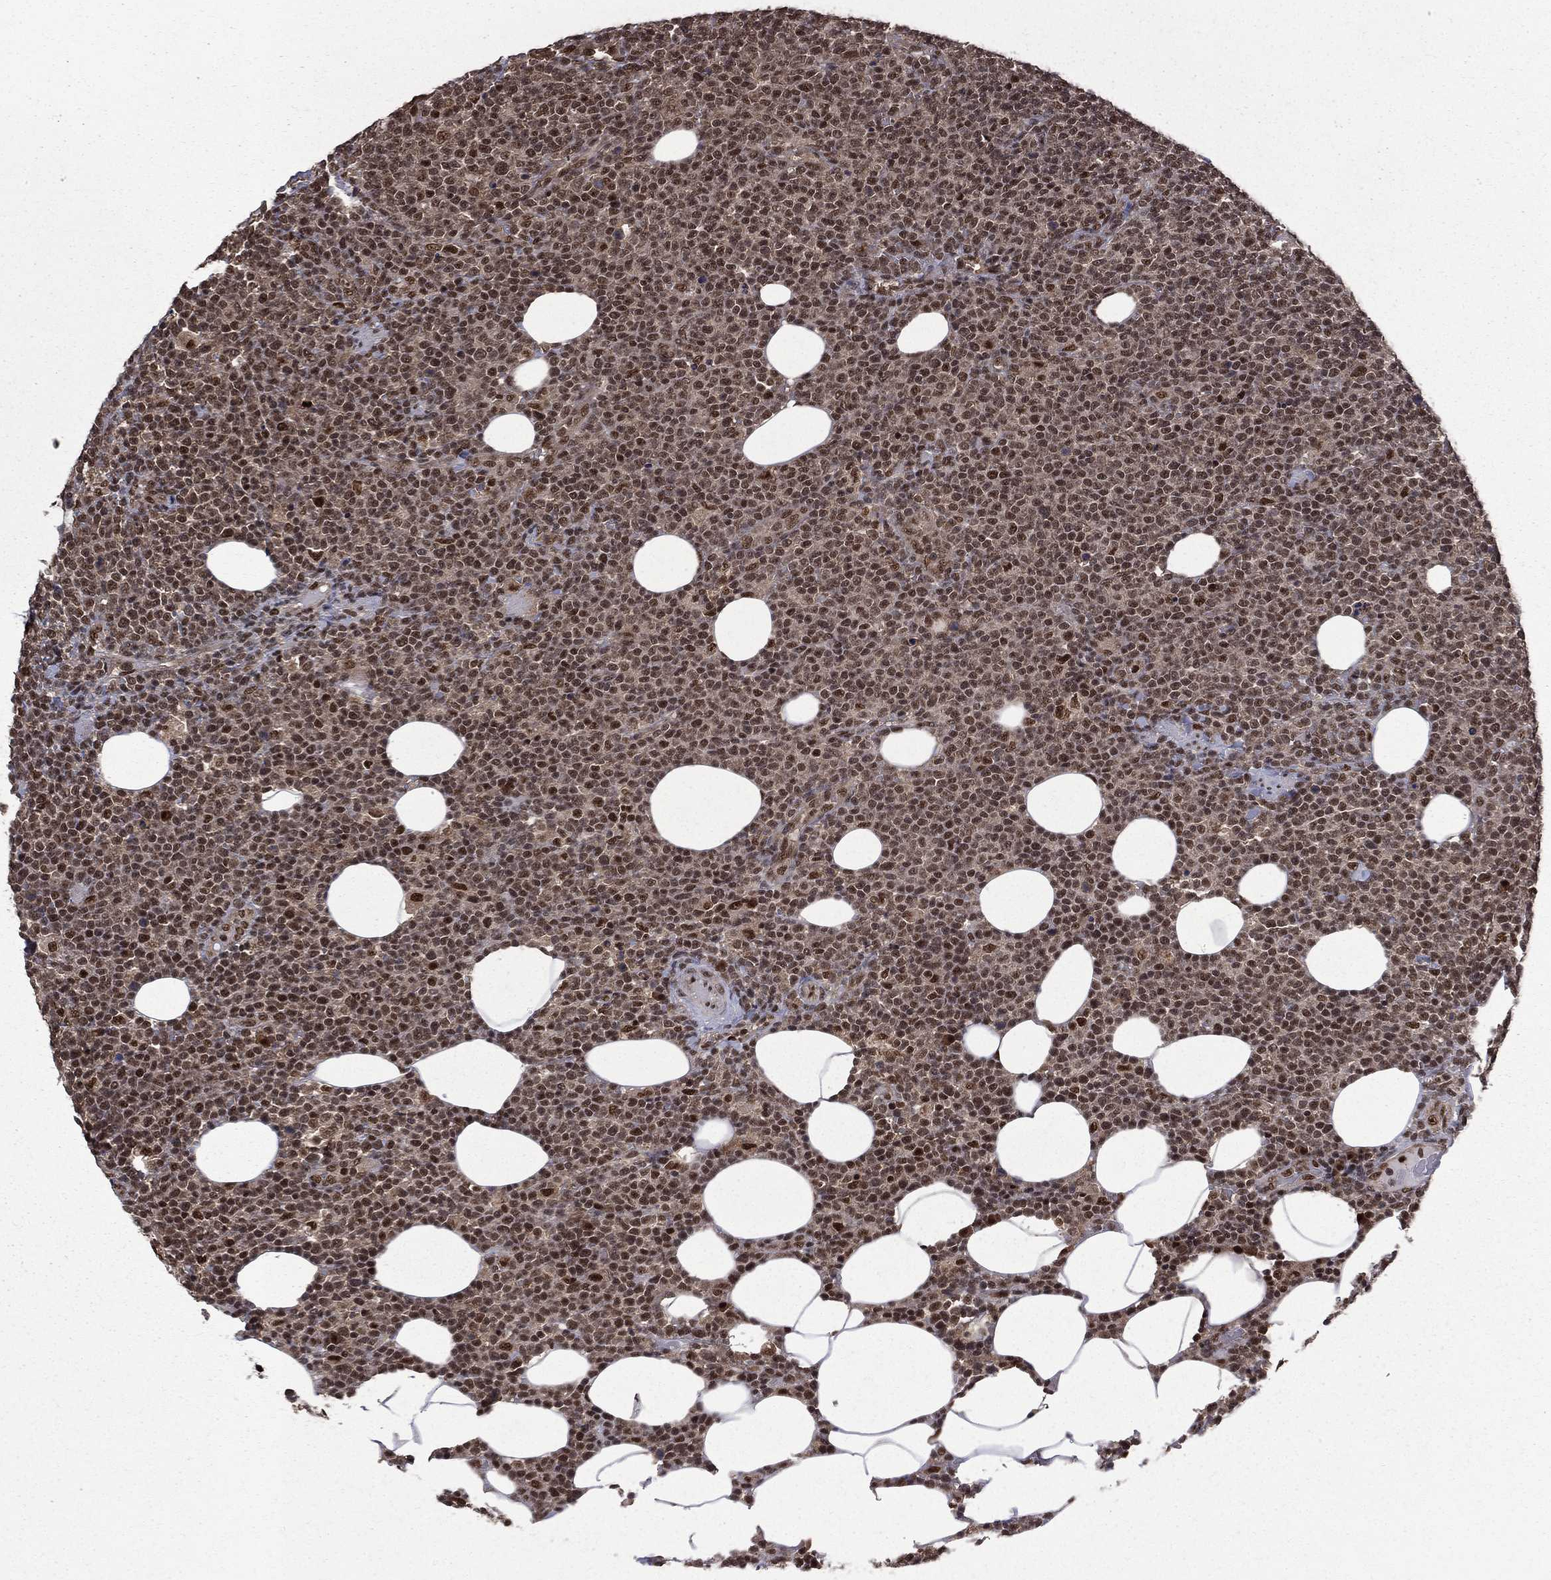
{"staining": {"intensity": "moderate", "quantity": "25%-75%", "location": "nuclear"}, "tissue": "lymphoma", "cell_type": "Tumor cells", "image_type": "cancer", "snomed": [{"axis": "morphology", "description": "Malignant lymphoma, non-Hodgkin's type, High grade"}, {"axis": "topography", "description": "Lymph node"}], "caption": "Tumor cells exhibit medium levels of moderate nuclear positivity in about 25%-75% of cells in human lymphoma.", "gene": "JMJD6", "patient": {"sex": "male", "age": 61}}